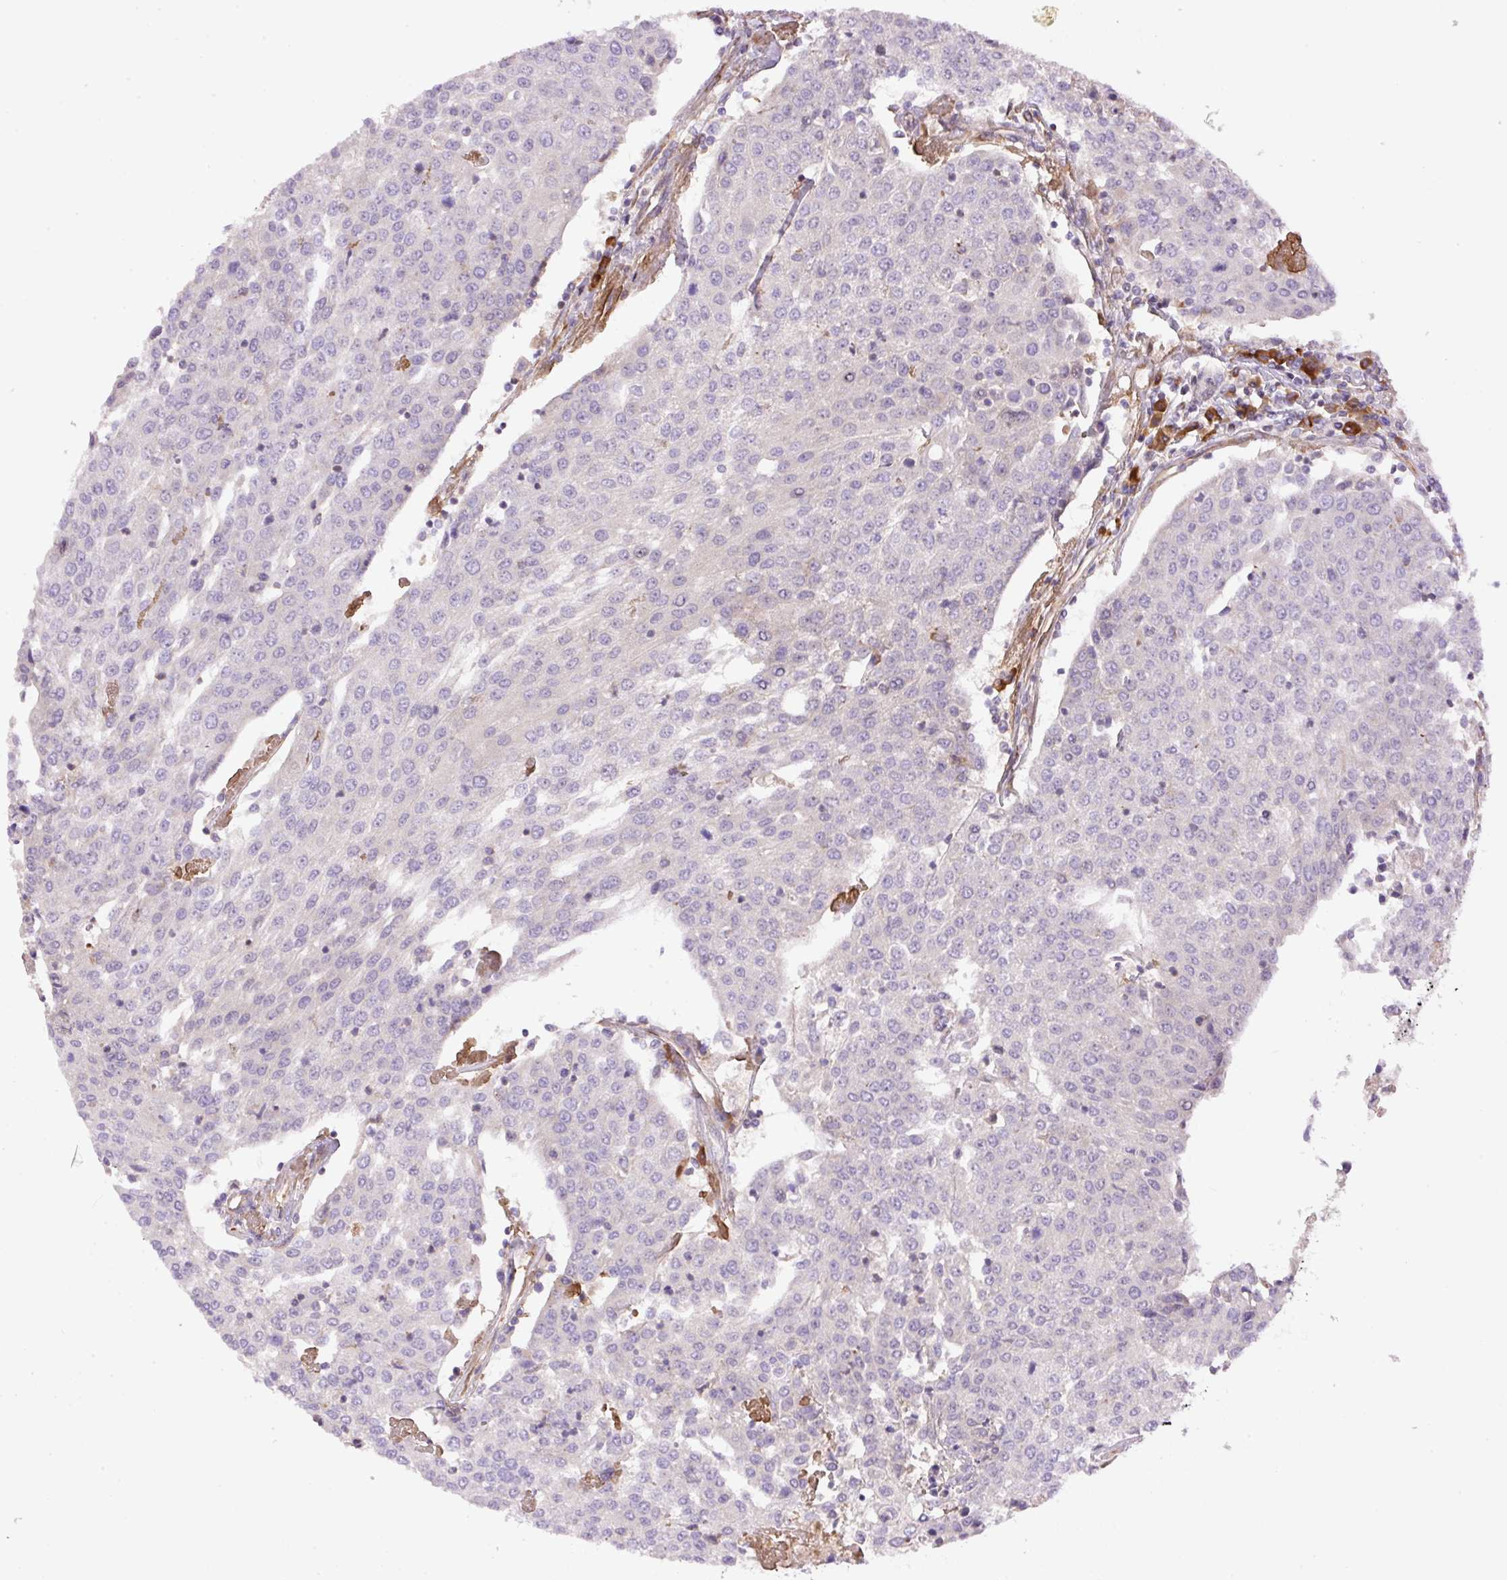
{"staining": {"intensity": "negative", "quantity": "none", "location": "none"}, "tissue": "urothelial cancer", "cell_type": "Tumor cells", "image_type": "cancer", "snomed": [{"axis": "morphology", "description": "Urothelial carcinoma, High grade"}, {"axis": "topography", "description": "Urinary bladder"}], "caption": "Immunohistochemistry (IHC) image of high-grade urothelial carcinoma stained for a protein (brown), which demonstrates no expression in tumor cells. (DAB (3,3'-diaminobenzidine) IHC with hematoxylin counter stain).", "gene": "PPME1", "patient": {"sex": "female", "age": 85}}